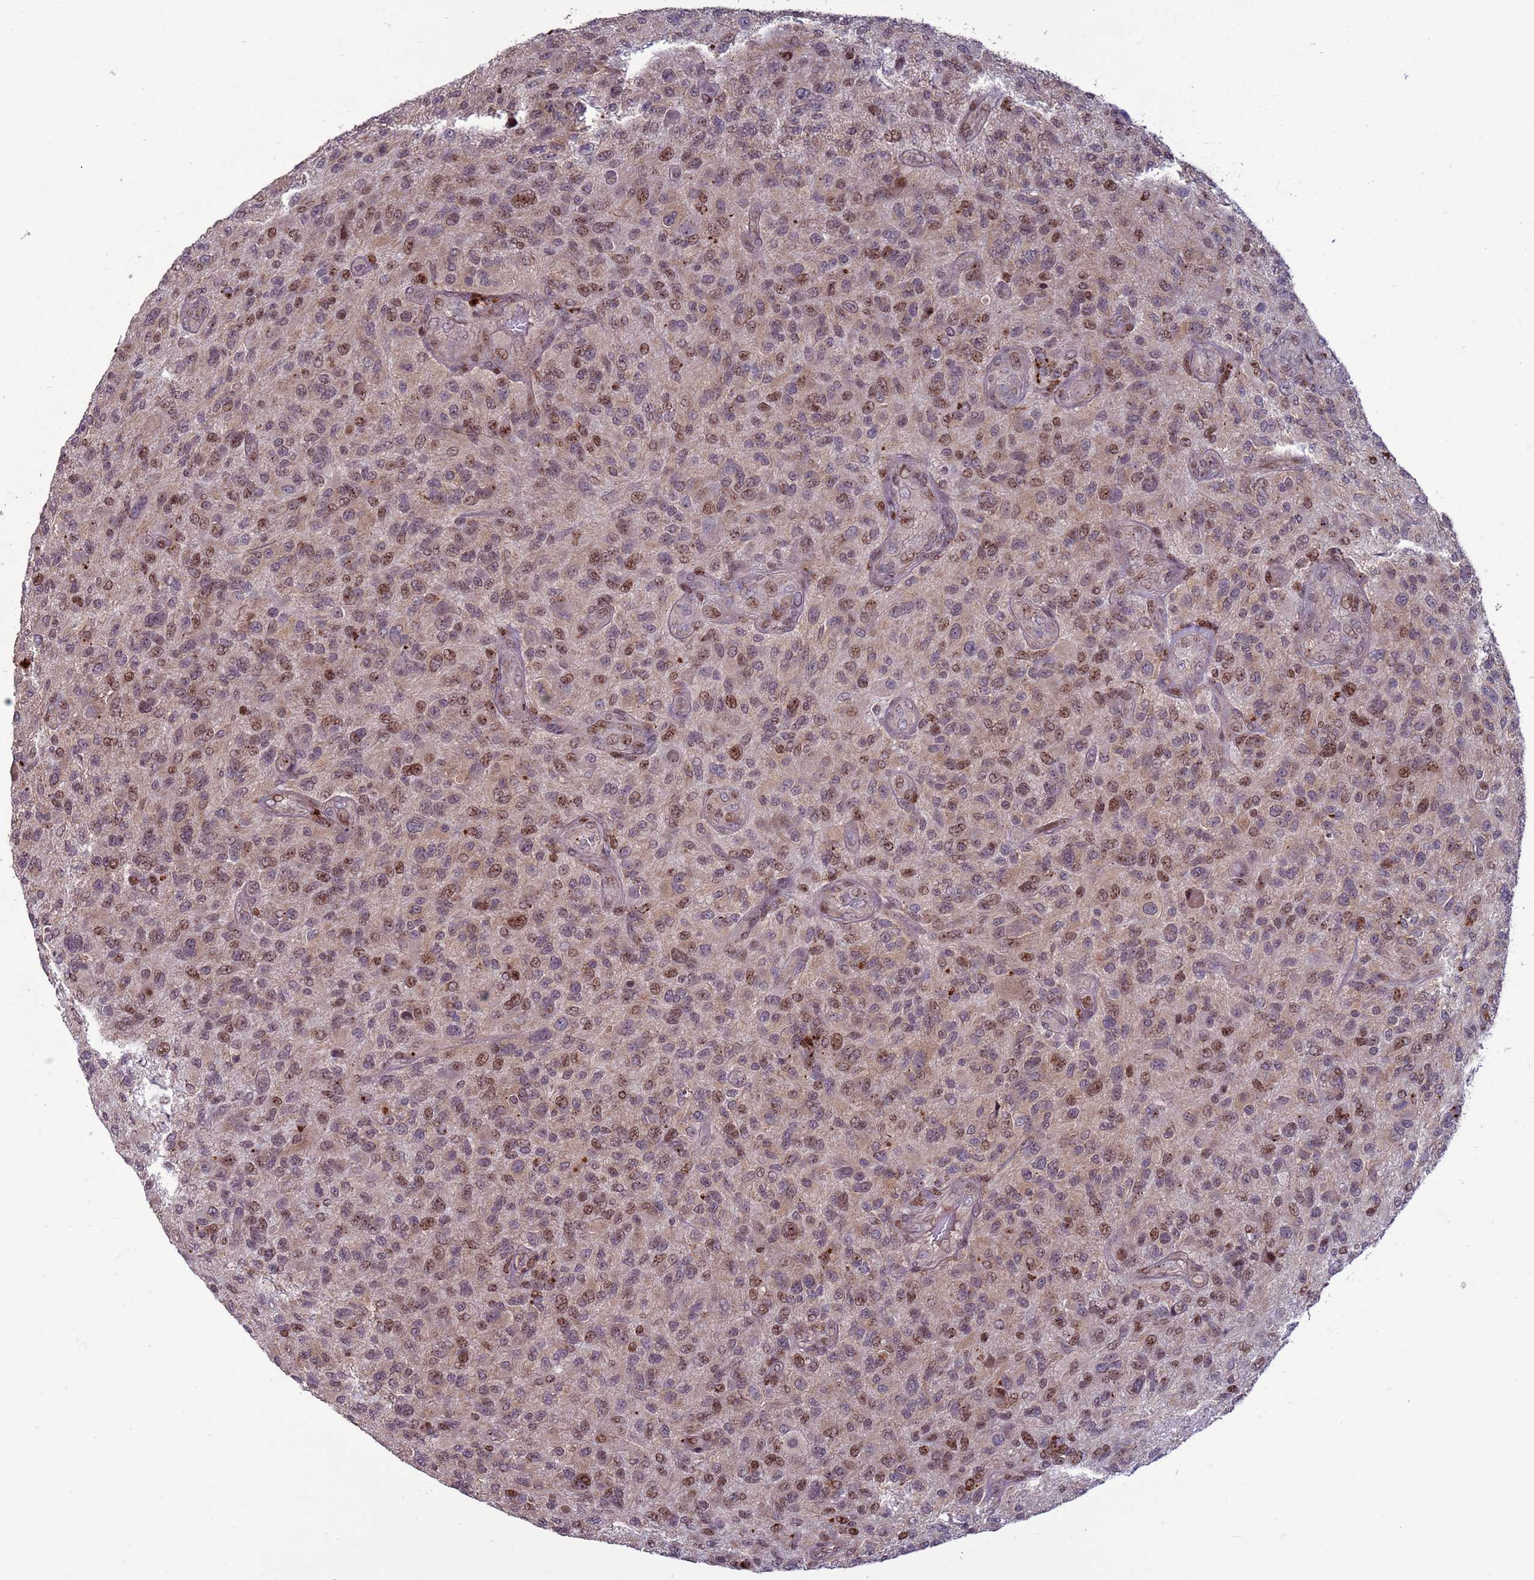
{"staining": {"intensity": "moderate", "quantity": "25%-75%", "location": "nuclear"}, "tissue": "glioma", "cell_type": "Tumor cells", "image_type": "cancer", "snomed": [{"axis": "morphology", "description": "Glioma, malignant, High grade"}, {"axis": "topography", "description": "Brain"}], "caption": "Approximately 25%-75% of tumor cells in malignant glioma (high-grade) exhibit moderate nuclear protein staining as visualized by brown immunohistochemical staining.", "gene": "HGH1", "patient": {"sex": "male", "age": 47}}